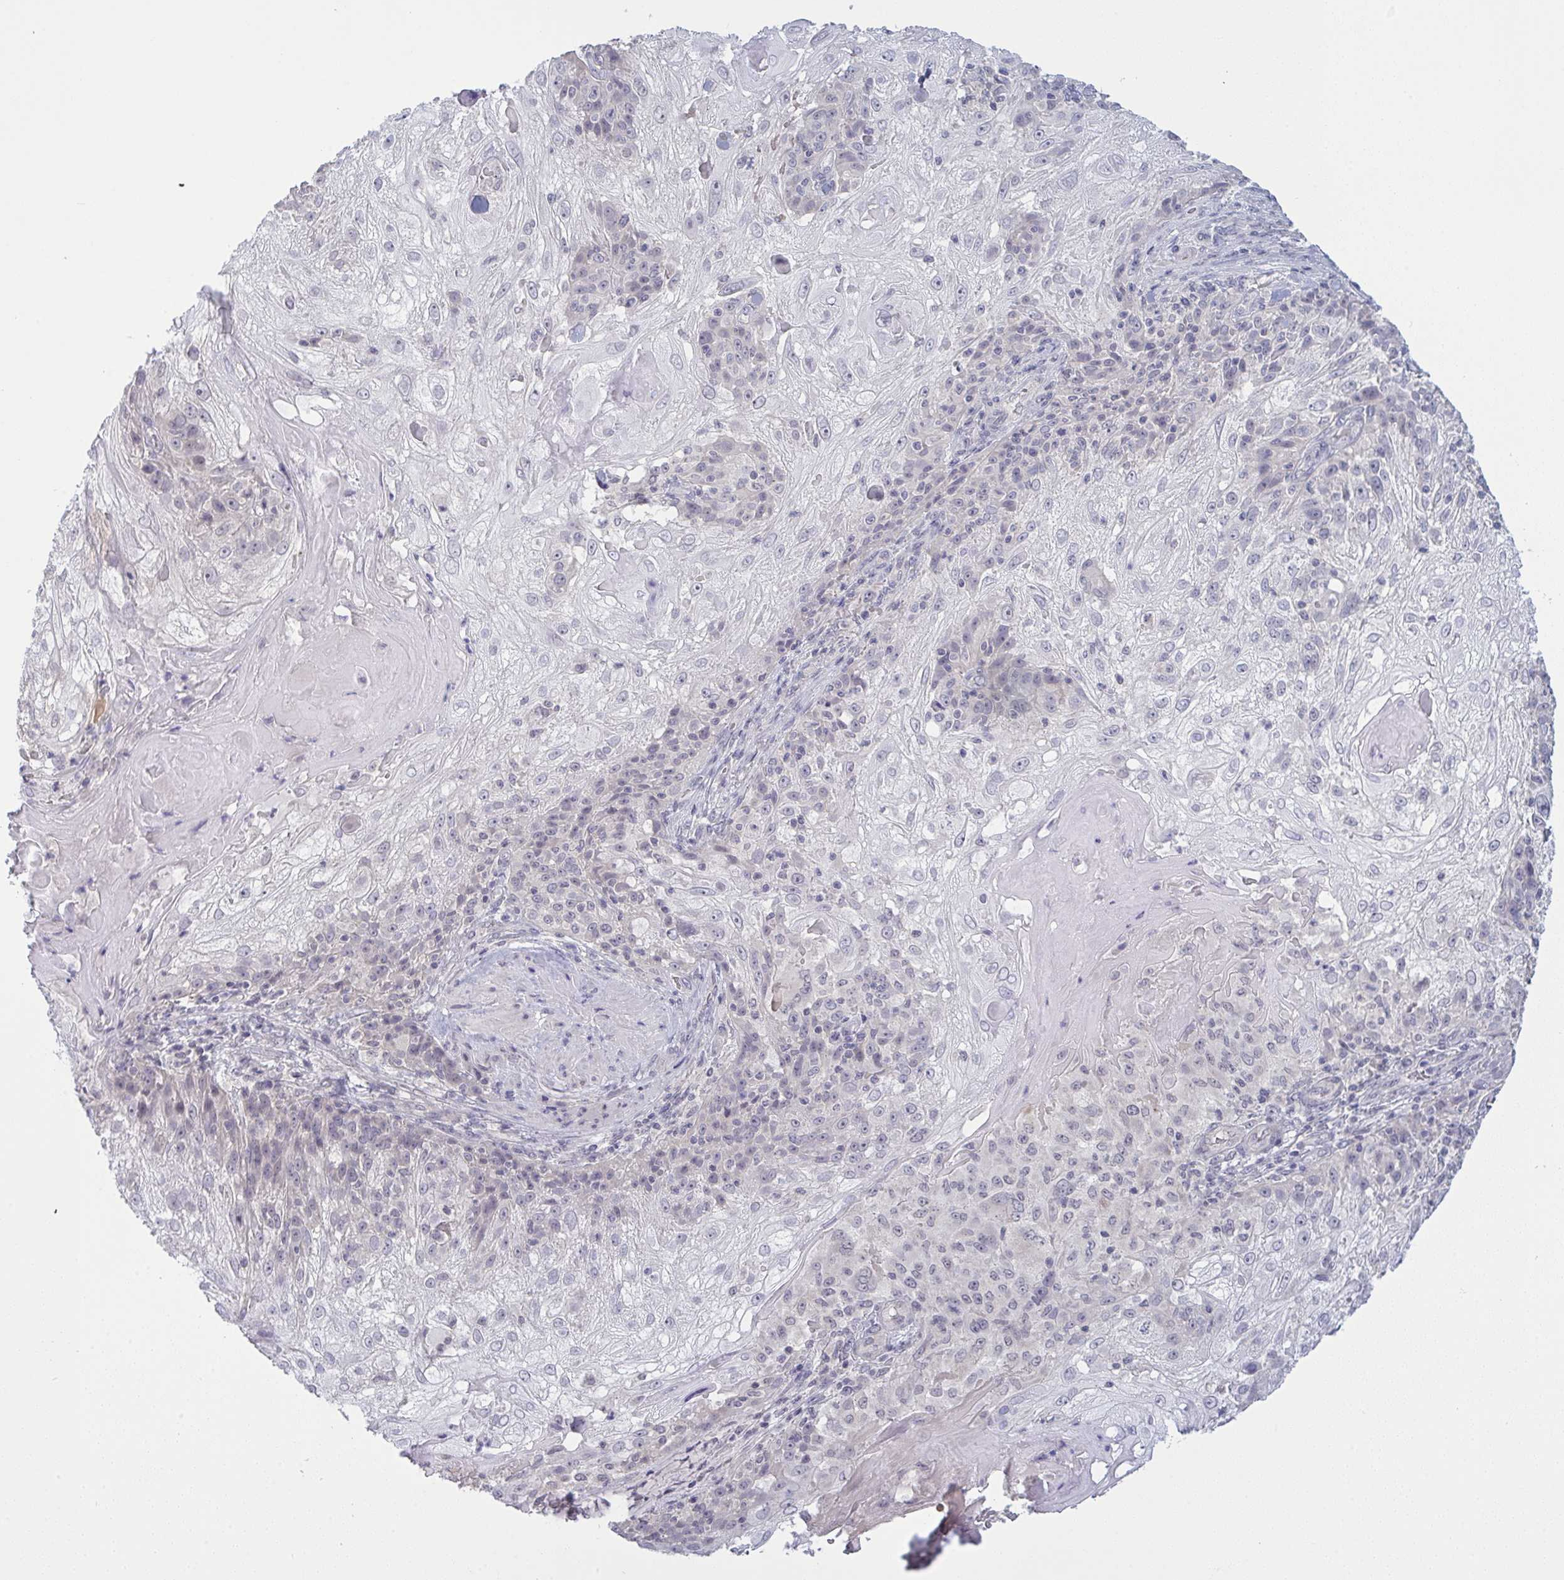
{"staining": {"intensity": "negative", "quantity": "none", "location": "none"}, "tissue": "skin cancer", "cell_type": "Tumor cells", "image_type": "cancer", "snomed": [{"axis": "morphology", "description": "Normal tissue, NOS"}, {"axis": "morphology", "description": "Squamous cell carcinoma, NOS"}, {"axis": "topography", "description": "Skin"}], "caption": "Immunohistochemistry histopathology image of human squamous cell carcinoma (skin) stained for a protein (brown), which demonstrates no expression in tumor cells. Brightfield microscopy of IHC stained with DAB (brown) and hematoxylin (blue), captured at high magnification.", "gene": "ZNF784", "patient": {"sex": "female", "age": 83}}